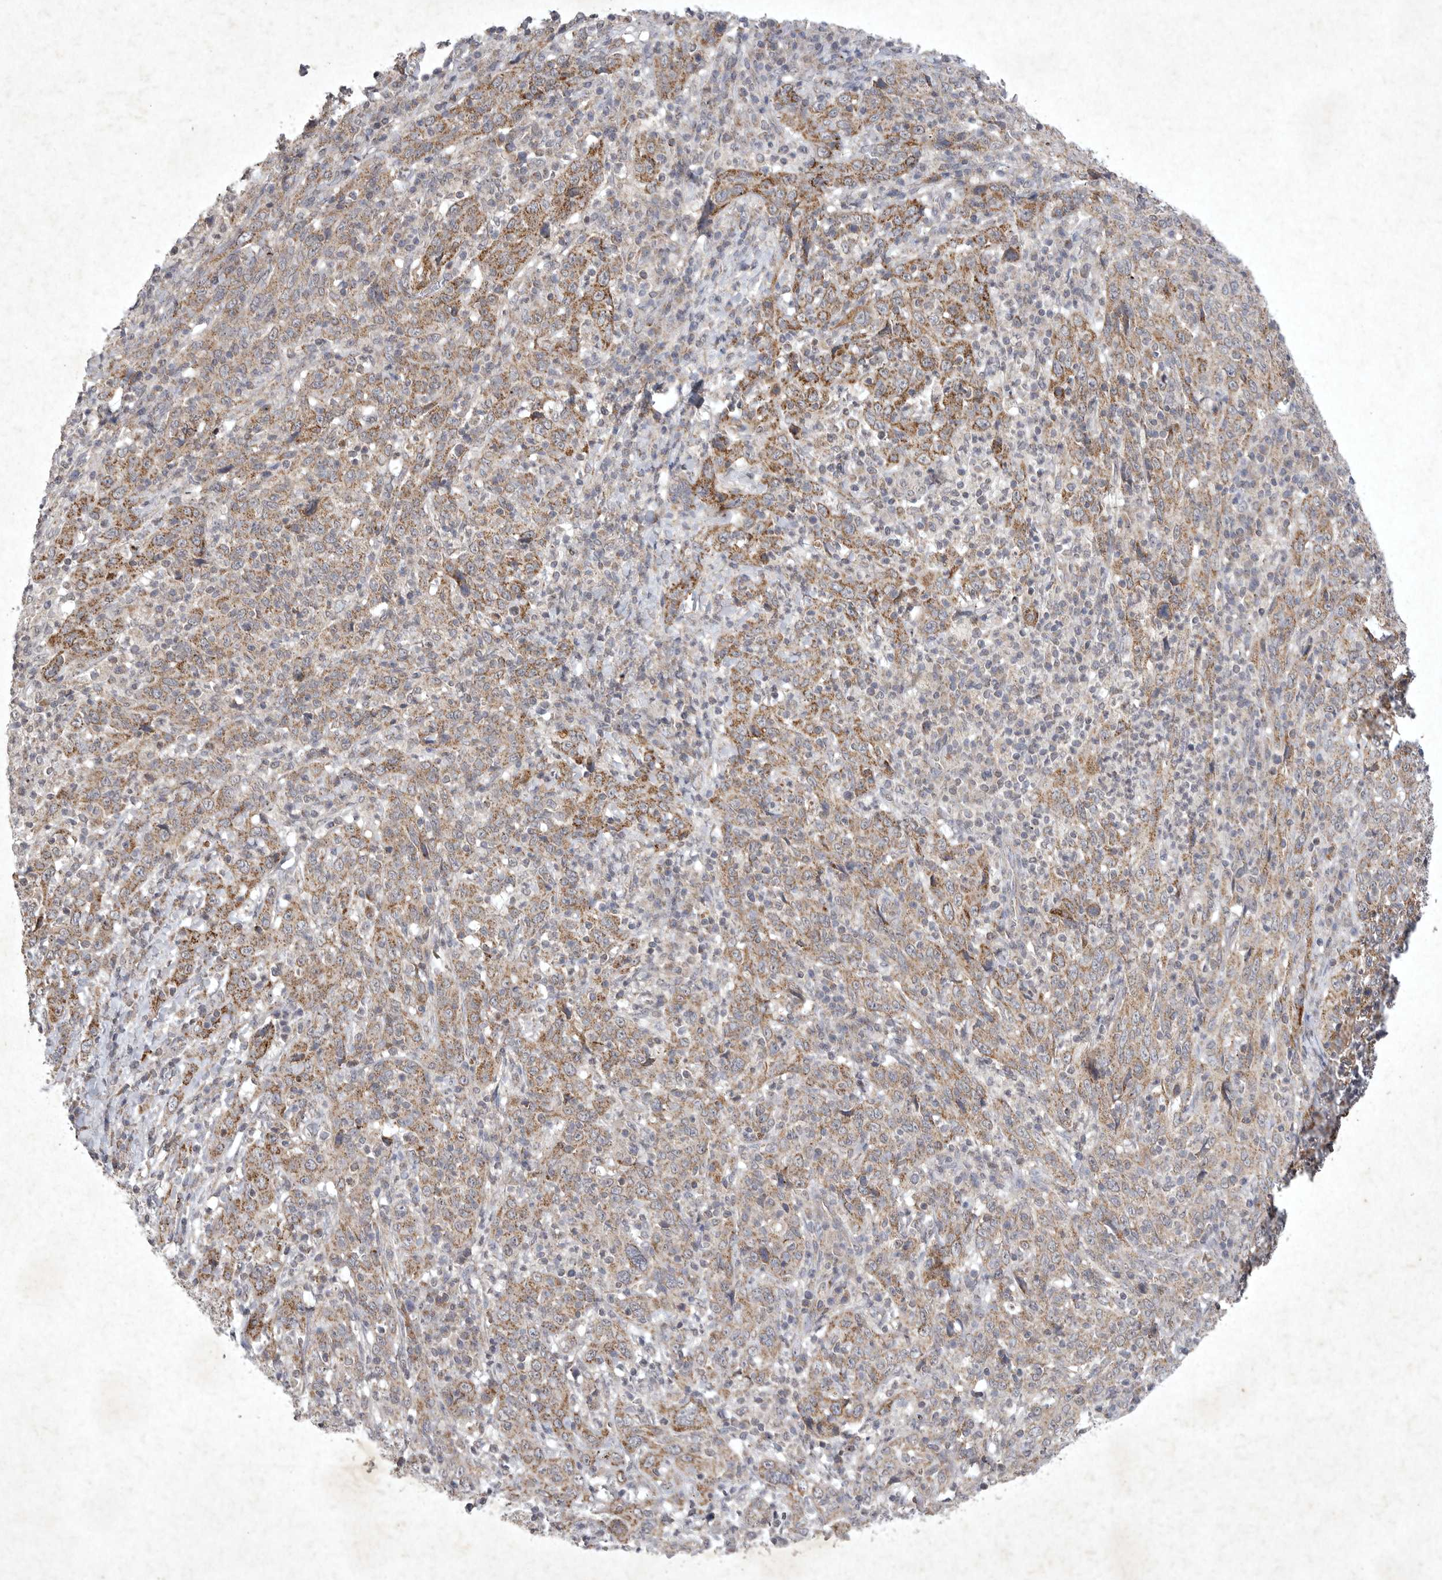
{"staining": {"intensity": "moderate", "quantity": ">75%", "location": "cytoplasmic/membranous"}, "tissue": "cervical cancer", "cell_type": "Tumor cells", "image_type": "cancer", "snomed": [{"axis": "morphology", "description": "Squamous cell carcinoma, NOS"}, {"axis": "topography", "description": "Cervix"}], "caption": "Approximately >75% of tumor cells in cervical cancer display moderate cytoplasmic/membranous protein positivity as visualized by brown immunohistochemical staining.", "gene": "DDR1", "patient": {"sex": "female", "age": 46}}